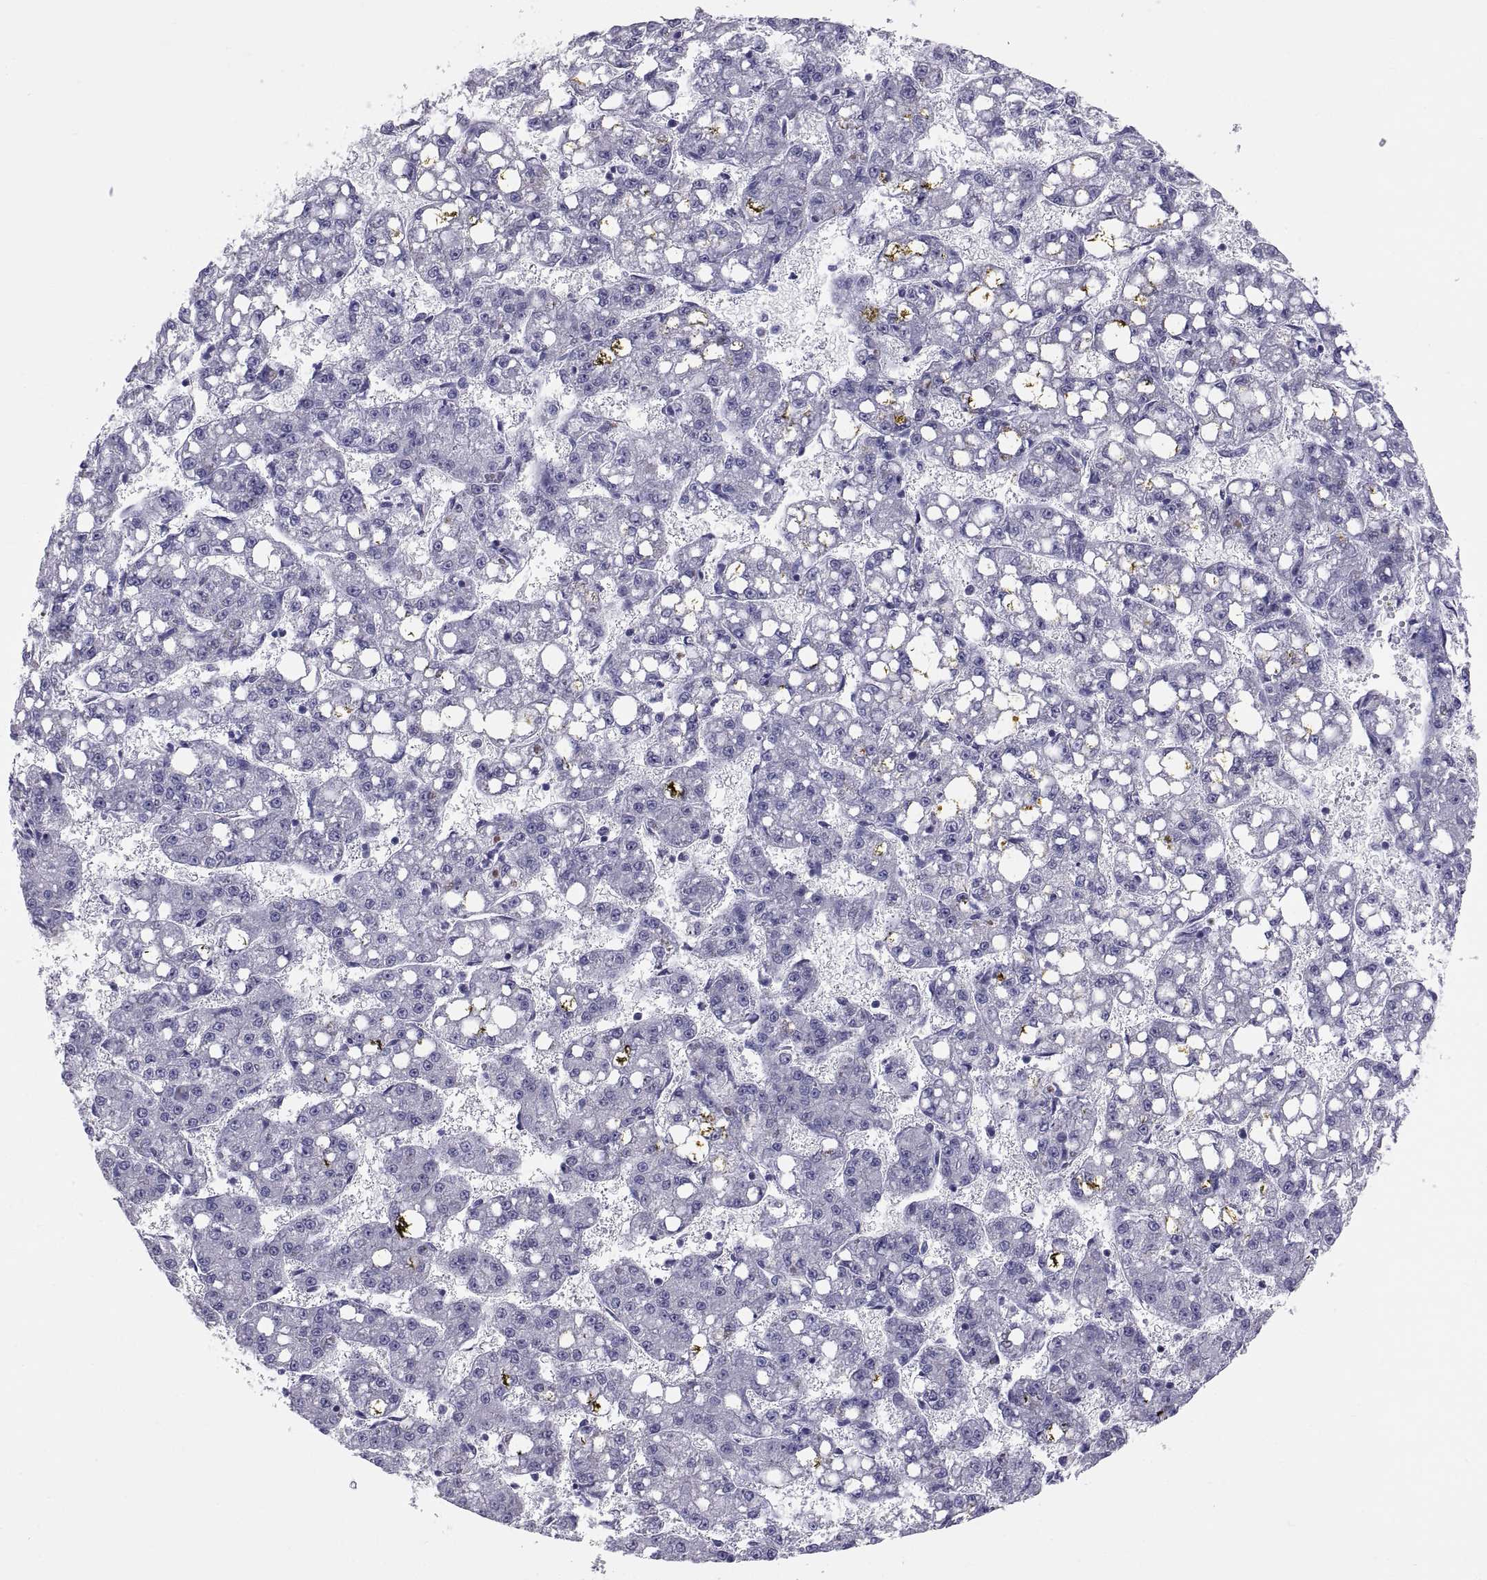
{"staining": {"intensity": "negative", "quantity": "none", "location": "none"}, "tissue": "liver cancer", "cell_type": "Tumor cells", "image_type": "cancer", "snomed": [{"axis": "morphology", "description": "Carcinoma, Hepatocellular, NOS"}, {"axis": "topography", "description": "Liver"}], "caption": "This image is of liver cancer (hepatocellular carcinoma) stained with immunohistochemistry to label a protein in brown with the nuclei are counter-stained blue. There is no positivity in tumor cells.", "gene": "TEX13A", "patient": {"sex": "female", "age": 65}}